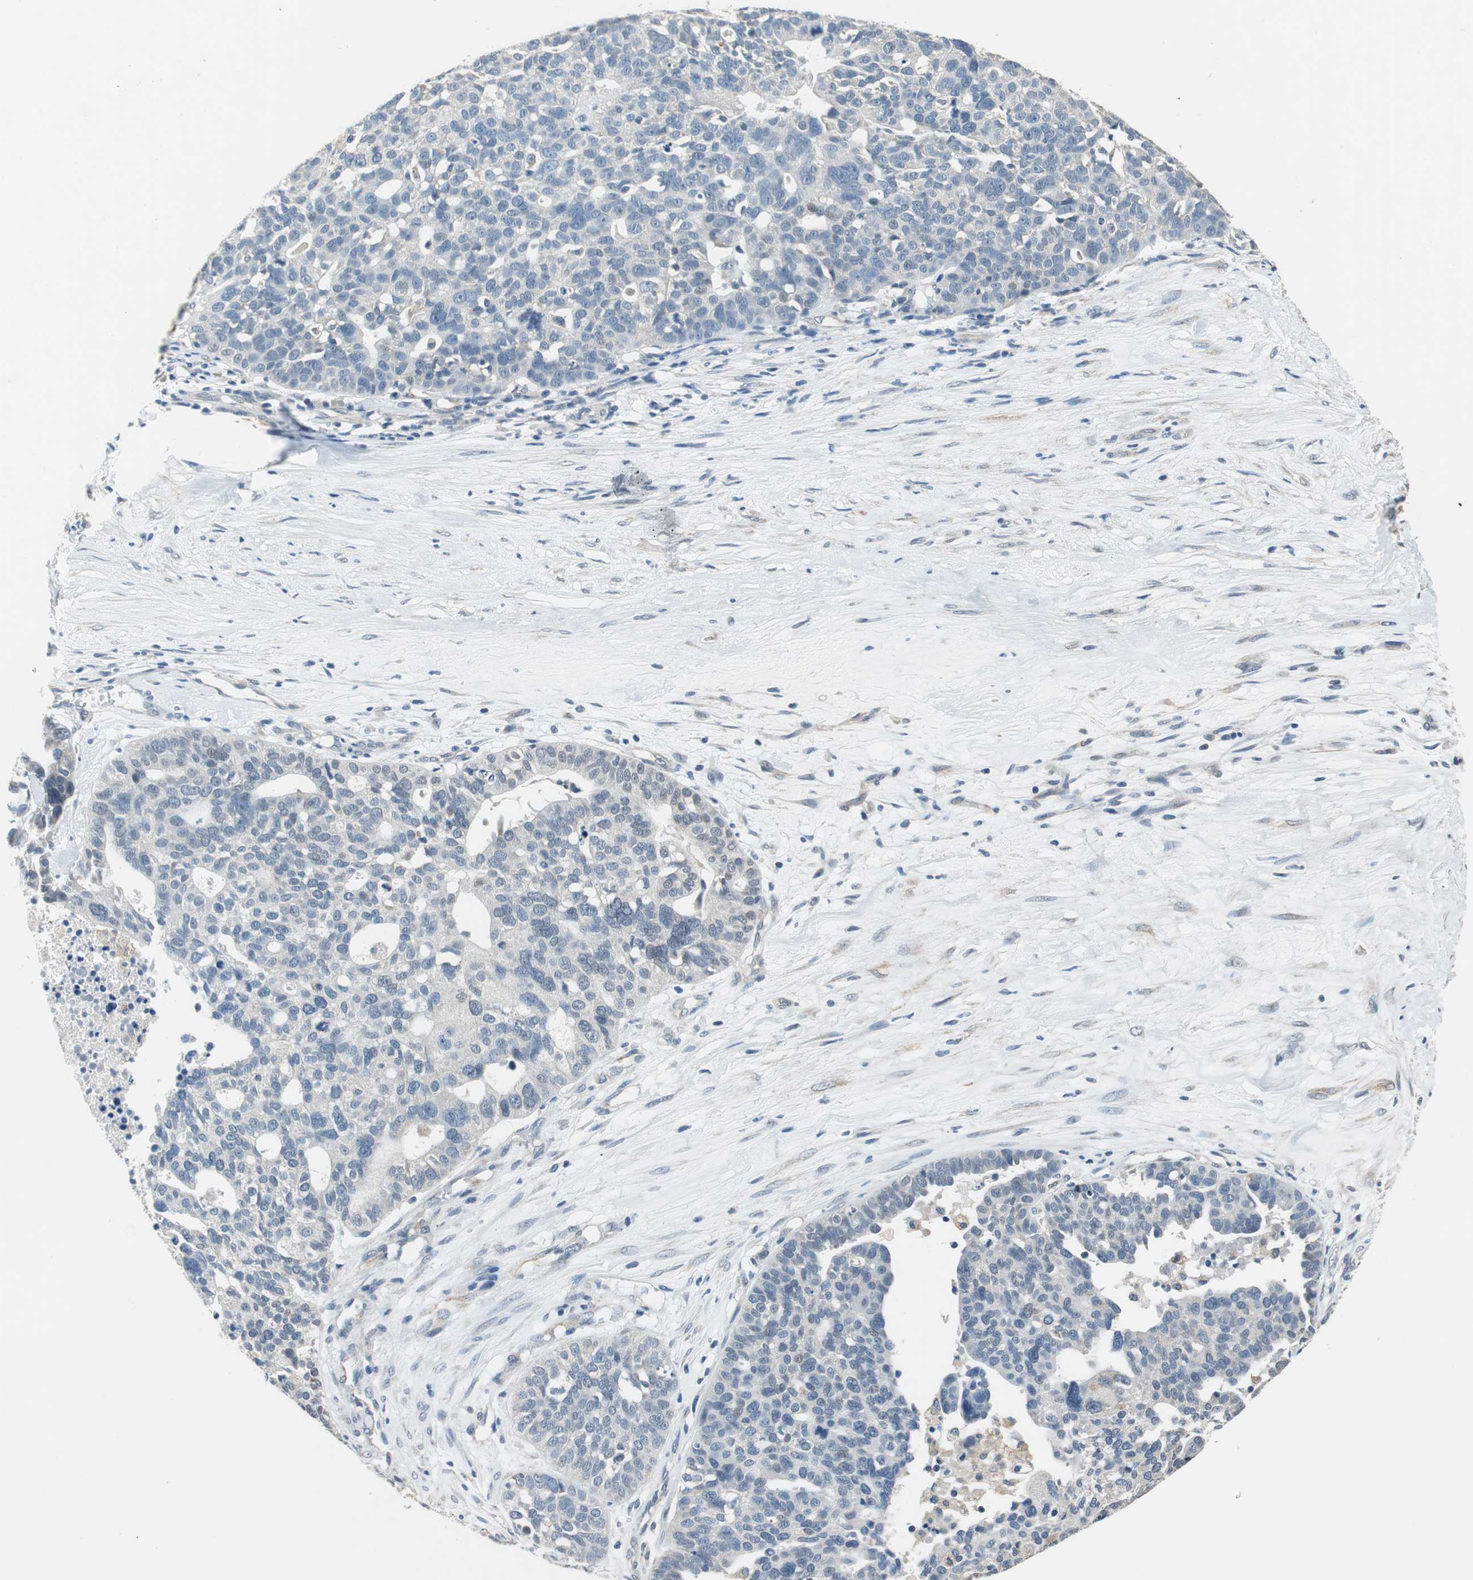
{"staining": {"intensity": "negative", "quantity": "none", "location": "none"}, "tissue": "ovarian cancer", "cell_type": "Tumor cells", "image_type": "cancer", "snomed": [{"axis": "morphology", "description": "Cystadenocarcinoma, serous, NOS"}, {"axis": "topography", "description": "Ovary"}], "caption": "High power microscopy image of an IHC image of serous cystadenocarcinoma (ovarian), revealing no significant positivity in tumor cells.", "gene": "ALDH4A1", "patient": {"sex": "female", "age": 59}}